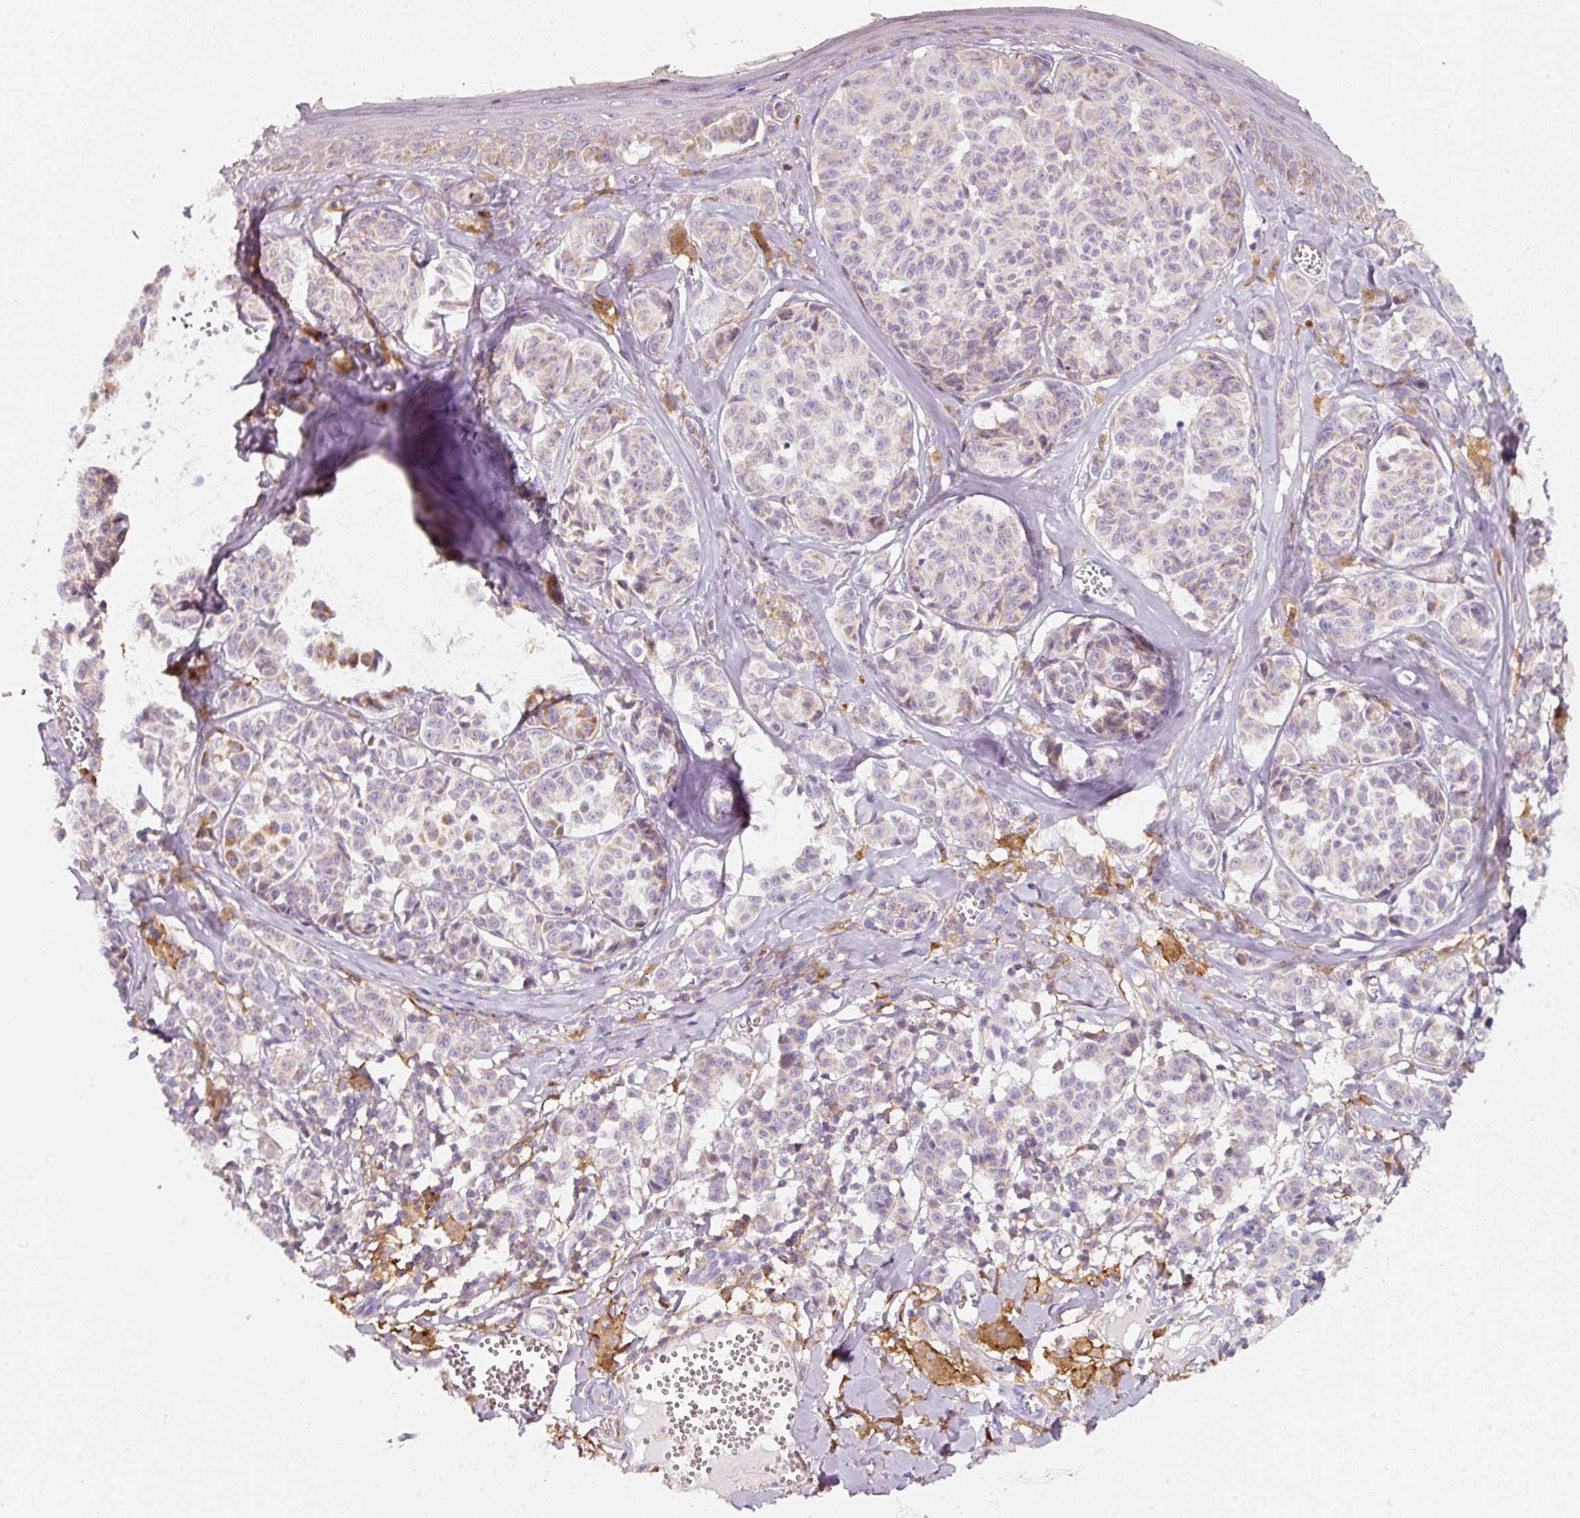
{"staining": {"intensity": "moderate", "quantity": "<25%", "location": "cytoplasmic/membranous"}, "tissue": "melanoma", "cell_type": "Tumor cells", "image_type": "cancer", "snomed": [{"axis": "morphology", "description": "Malignant melanoma, NOS"}, {"axis": "topography", "description": "Skin"}], "caption": "DAB immunohistochemical staining of malignant melanoma displays moderate cytoplasmic/membranous protein positivity in about <25% of tumor cells.", "gene": "IQGAP2", "patient": {"sex": "female", "age": 43}}